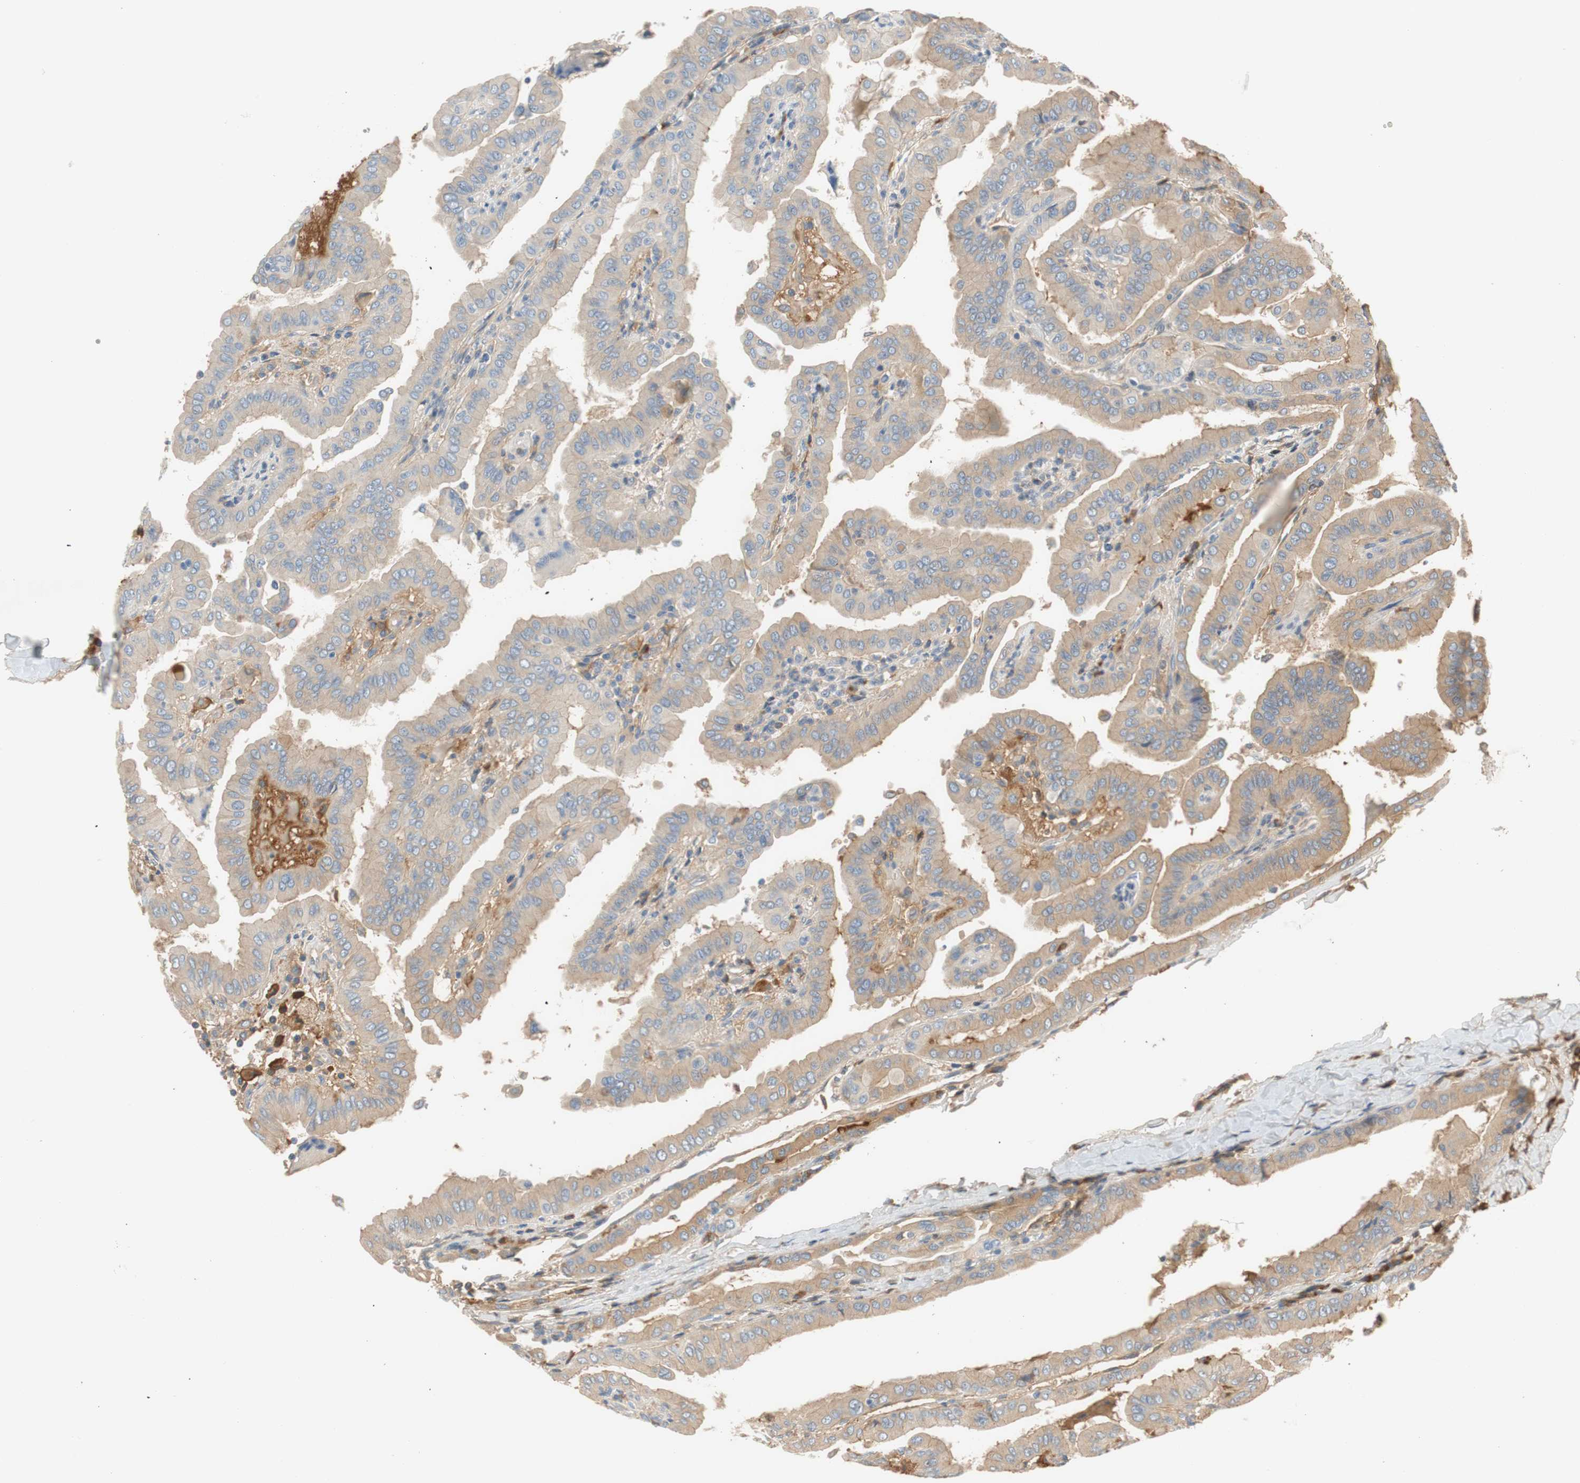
{"staining": {"intensity": "weak", "quantity": ">75%", "location": "cytoplasmic/membranous"}, "tissue": "thyroid cancer", "cell_type": "Tumor cells", "image_type": "cancer", "snomed": [{"axis": "morphology", "description": "Papillary adenocarcinoma, NOS"}, {"axis": "topography", "description": "Thyroid gland"}], "caption": "Weak cytoplasmic/membranous expression is identified in about >75% of tumor cells in papillary adenocarcinoma (thyroid).", "gene": "C4A", "patient": {"sex": "male", "age": 33}}